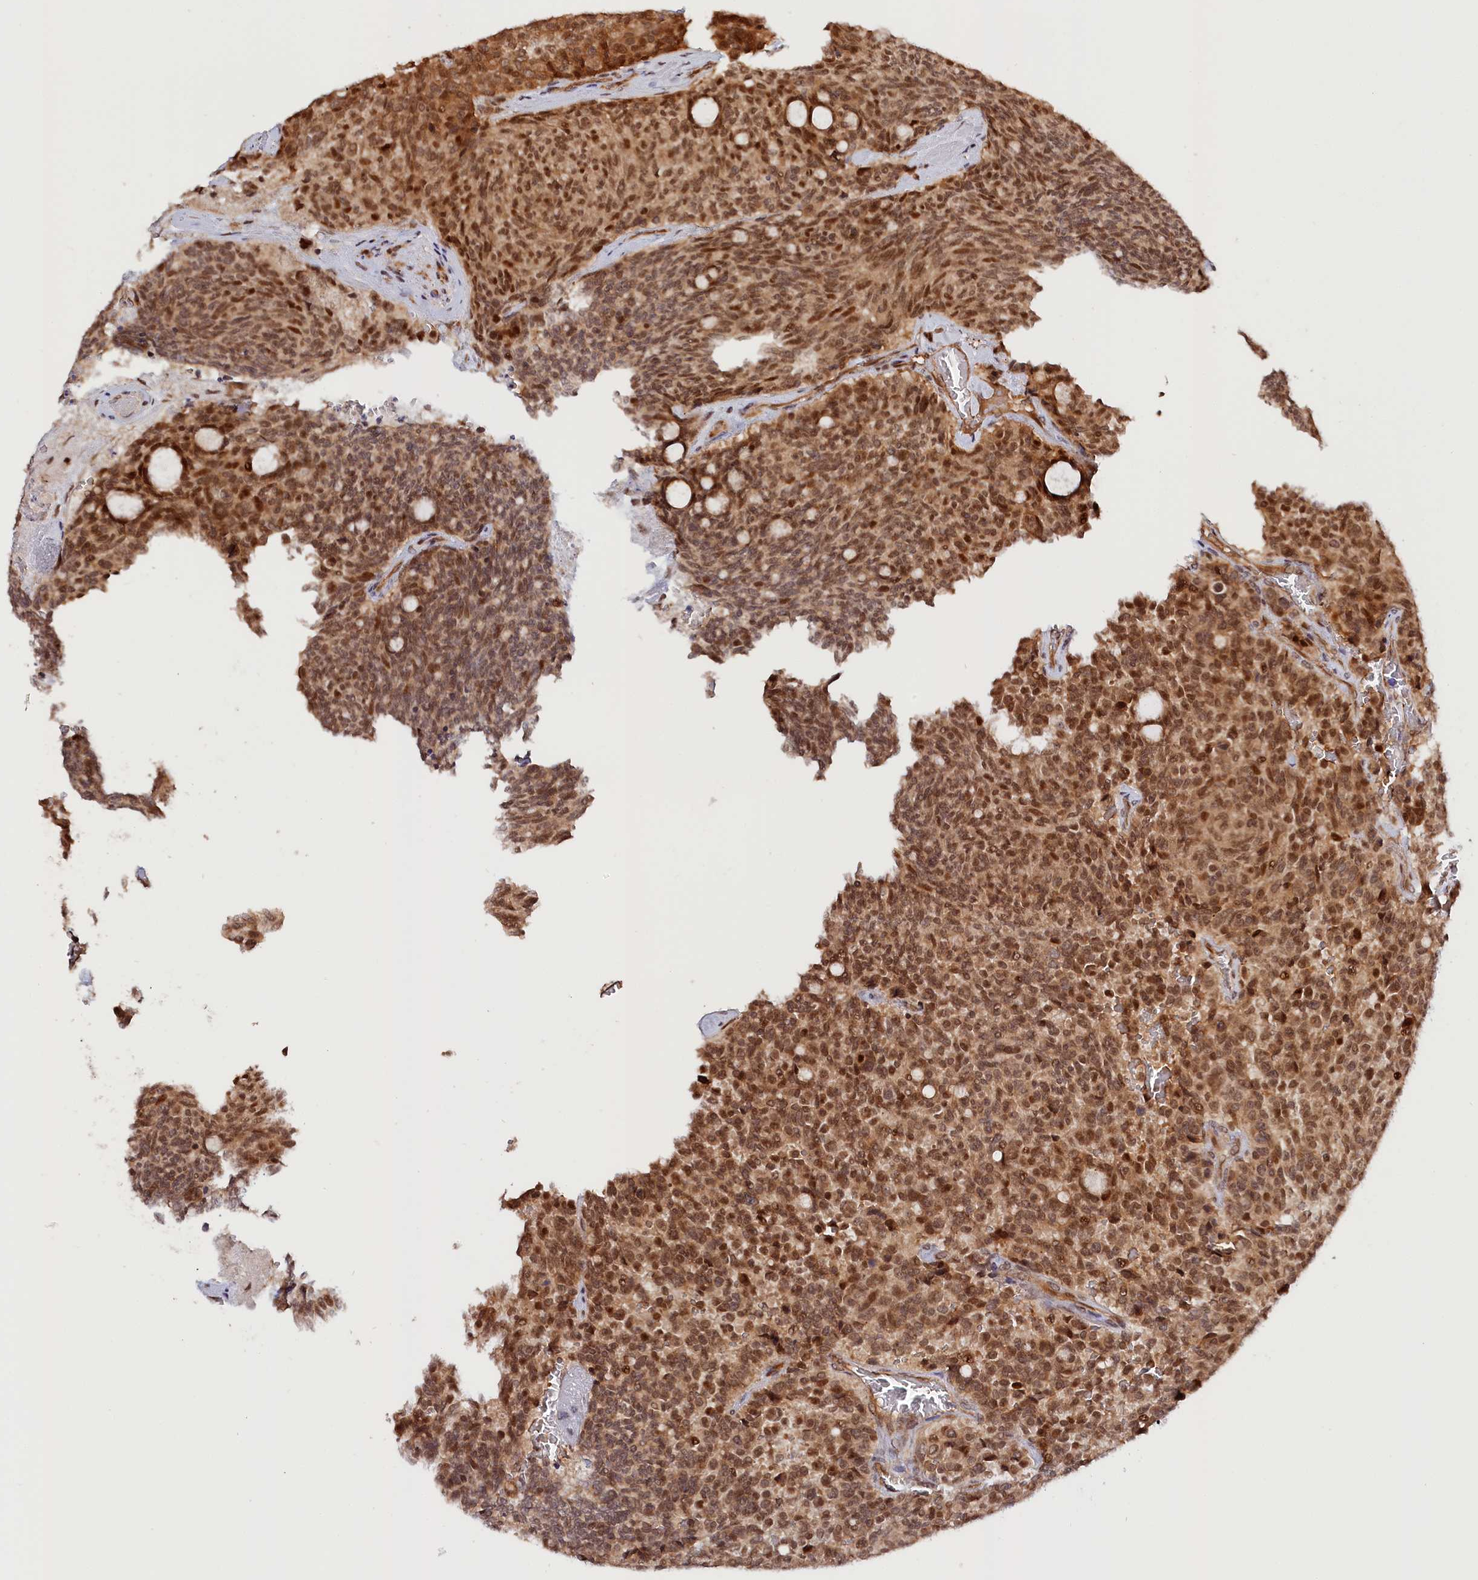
{"staining": {"intensity": "moderate", "quantity": ">75%", "location": "cytoplasmic/membranous,nuclear"}, "tissue": "carcinoid", "cell_type": "Tumor cells", "image_type": "cancer", "snomed": [{"axis": "morphology", "description": "Carcinoid, malignant, NOS"}, {"axis": "topography", "description": "Pancreas"}], "caption": "Protein expression analysis of human carcinoid reveals moderate cytoplasmic/membranous and nuclear positivity in approximately >75% of tumor cells.", "gene": "ANKRD24", "patient": {"sex": "female", "age": 54}}